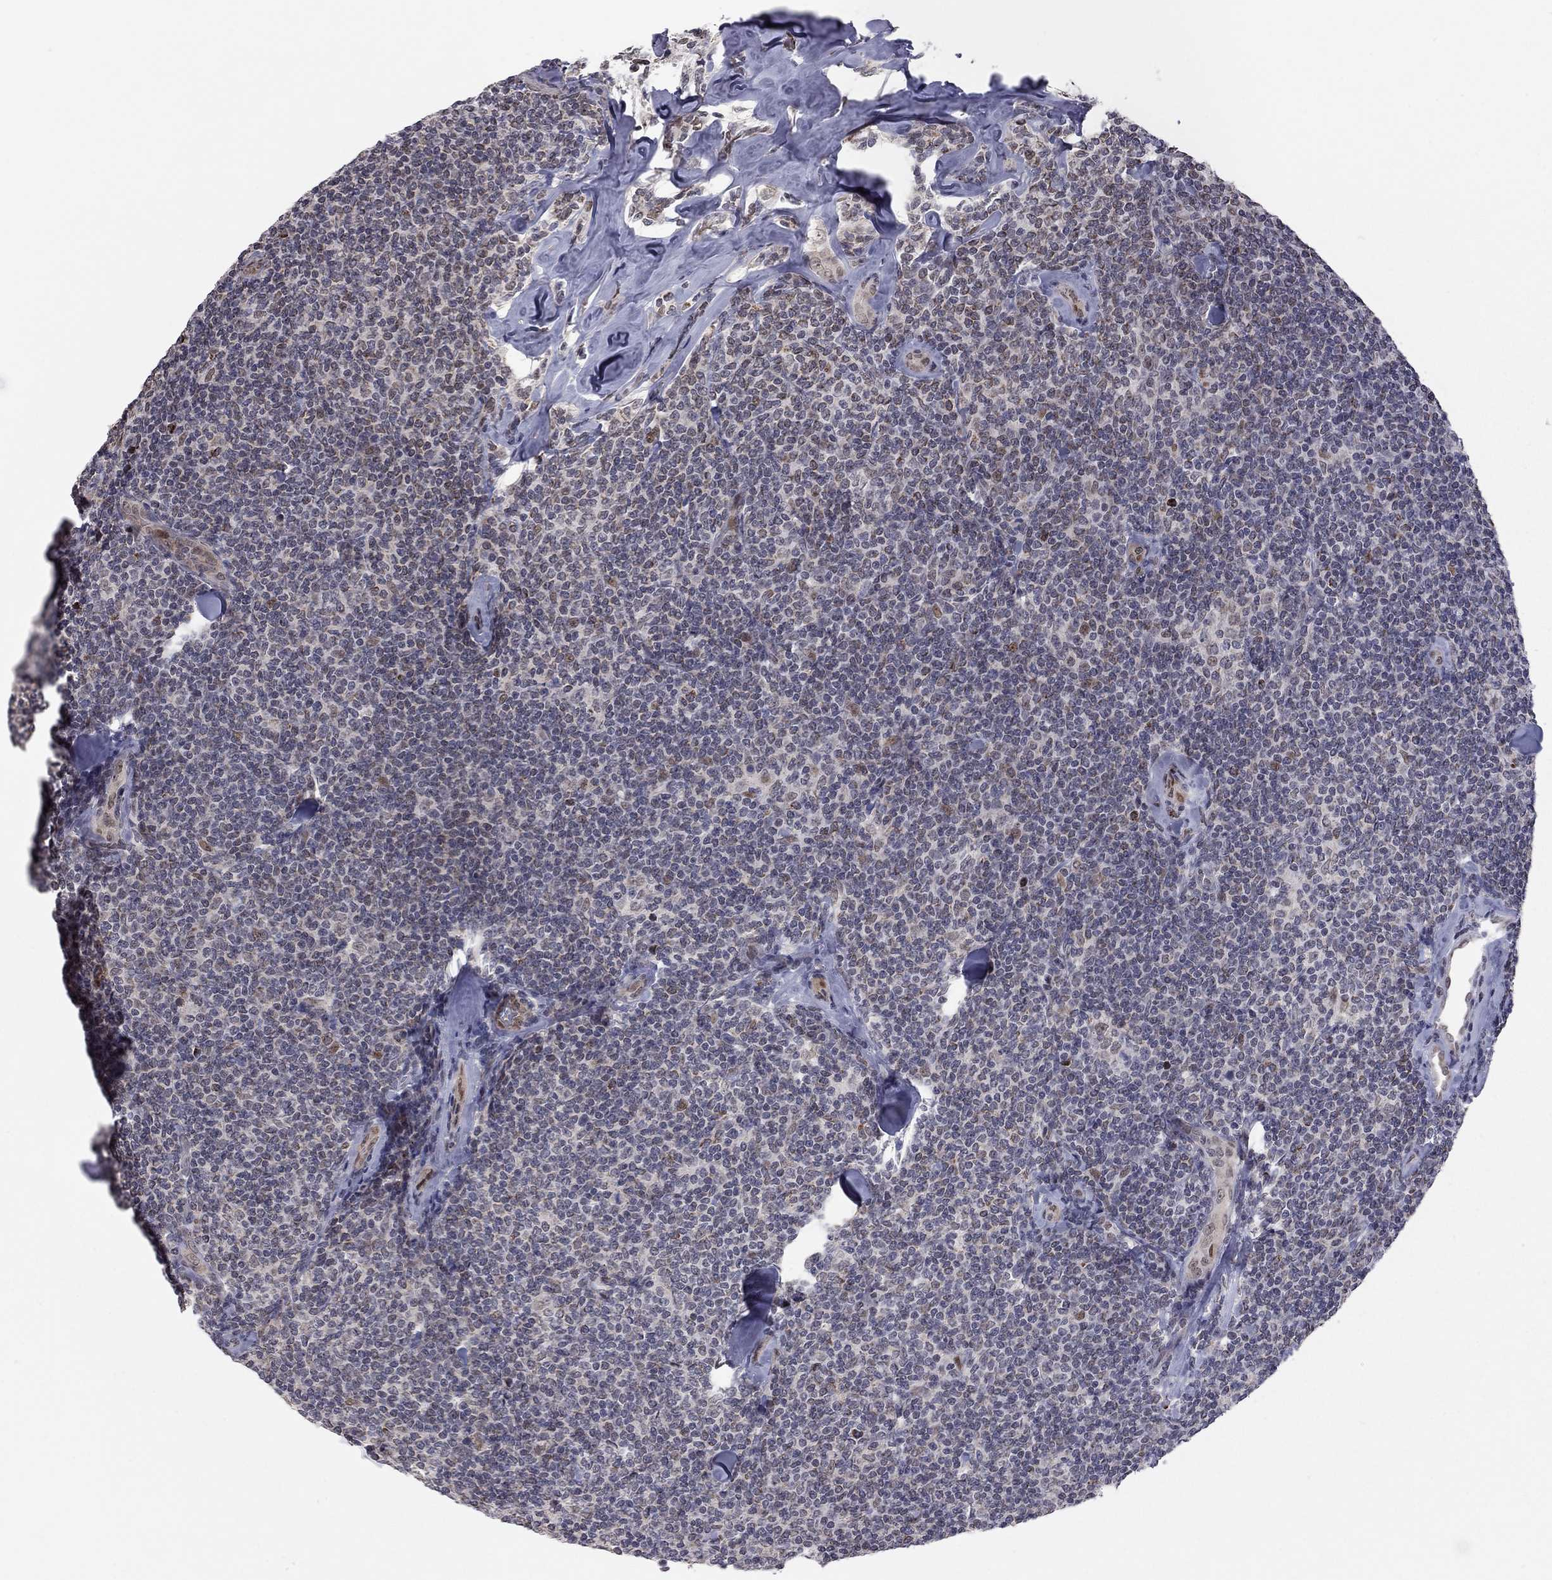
{"staining": {"intensity": "negative", "quantity": "none", "location": "none"}, "tissue": "lymphoma", "cell_type": "Tumor cells", "image_type": "cancer", "snomed": [{"axis": "morphology", "description": "Malignant lymphoma, non-Hodgkin's type, Low grade"}, {"axis": "topography", "description": "Lymph node"}], "caption": "An immunohistochemistry (IHC) micrograph of lymphoma is shown. There is no staining in tumor cells of lymphoma.", "gene": "MC3R", "patient": {"sex": "female", "age": 56}}